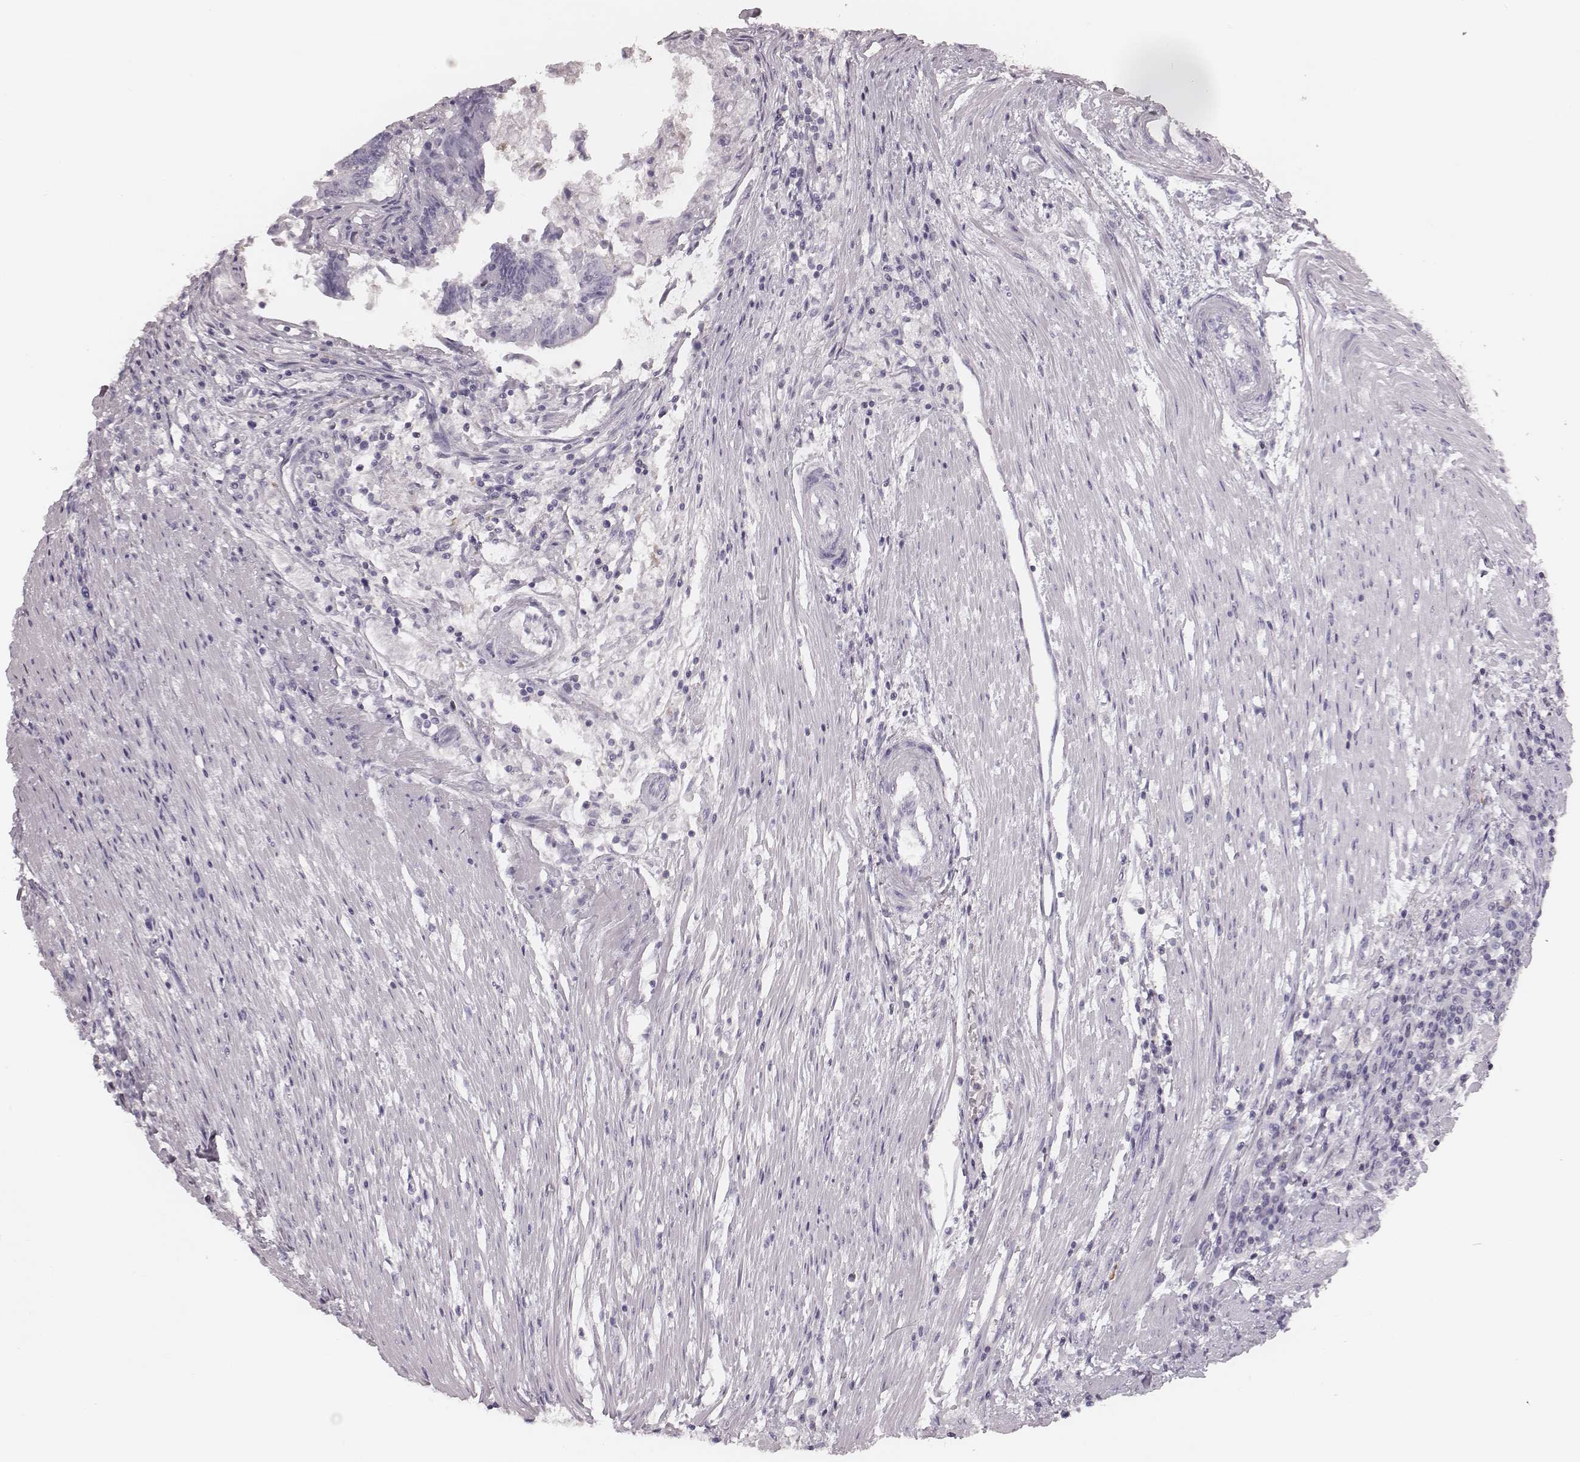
{"staining": {"intensity": "negative", "quantity": "none", "location": "none"}, "tissue": "colorectal cancer", "cell_type": "Tumor cells", "image_type": "cancer", "snomed": [{"axis": "morphology", "description": "Adenocarcinoma, NOS"}, {"axis": "topography", "description": "Colon"}], "caption": "A photomicrograph of human adenocarcinoma (colorectal) is negative for staining in tumor cells.", "gene": "ZNF365", "patient": {"sex": "female", "age": 70}}